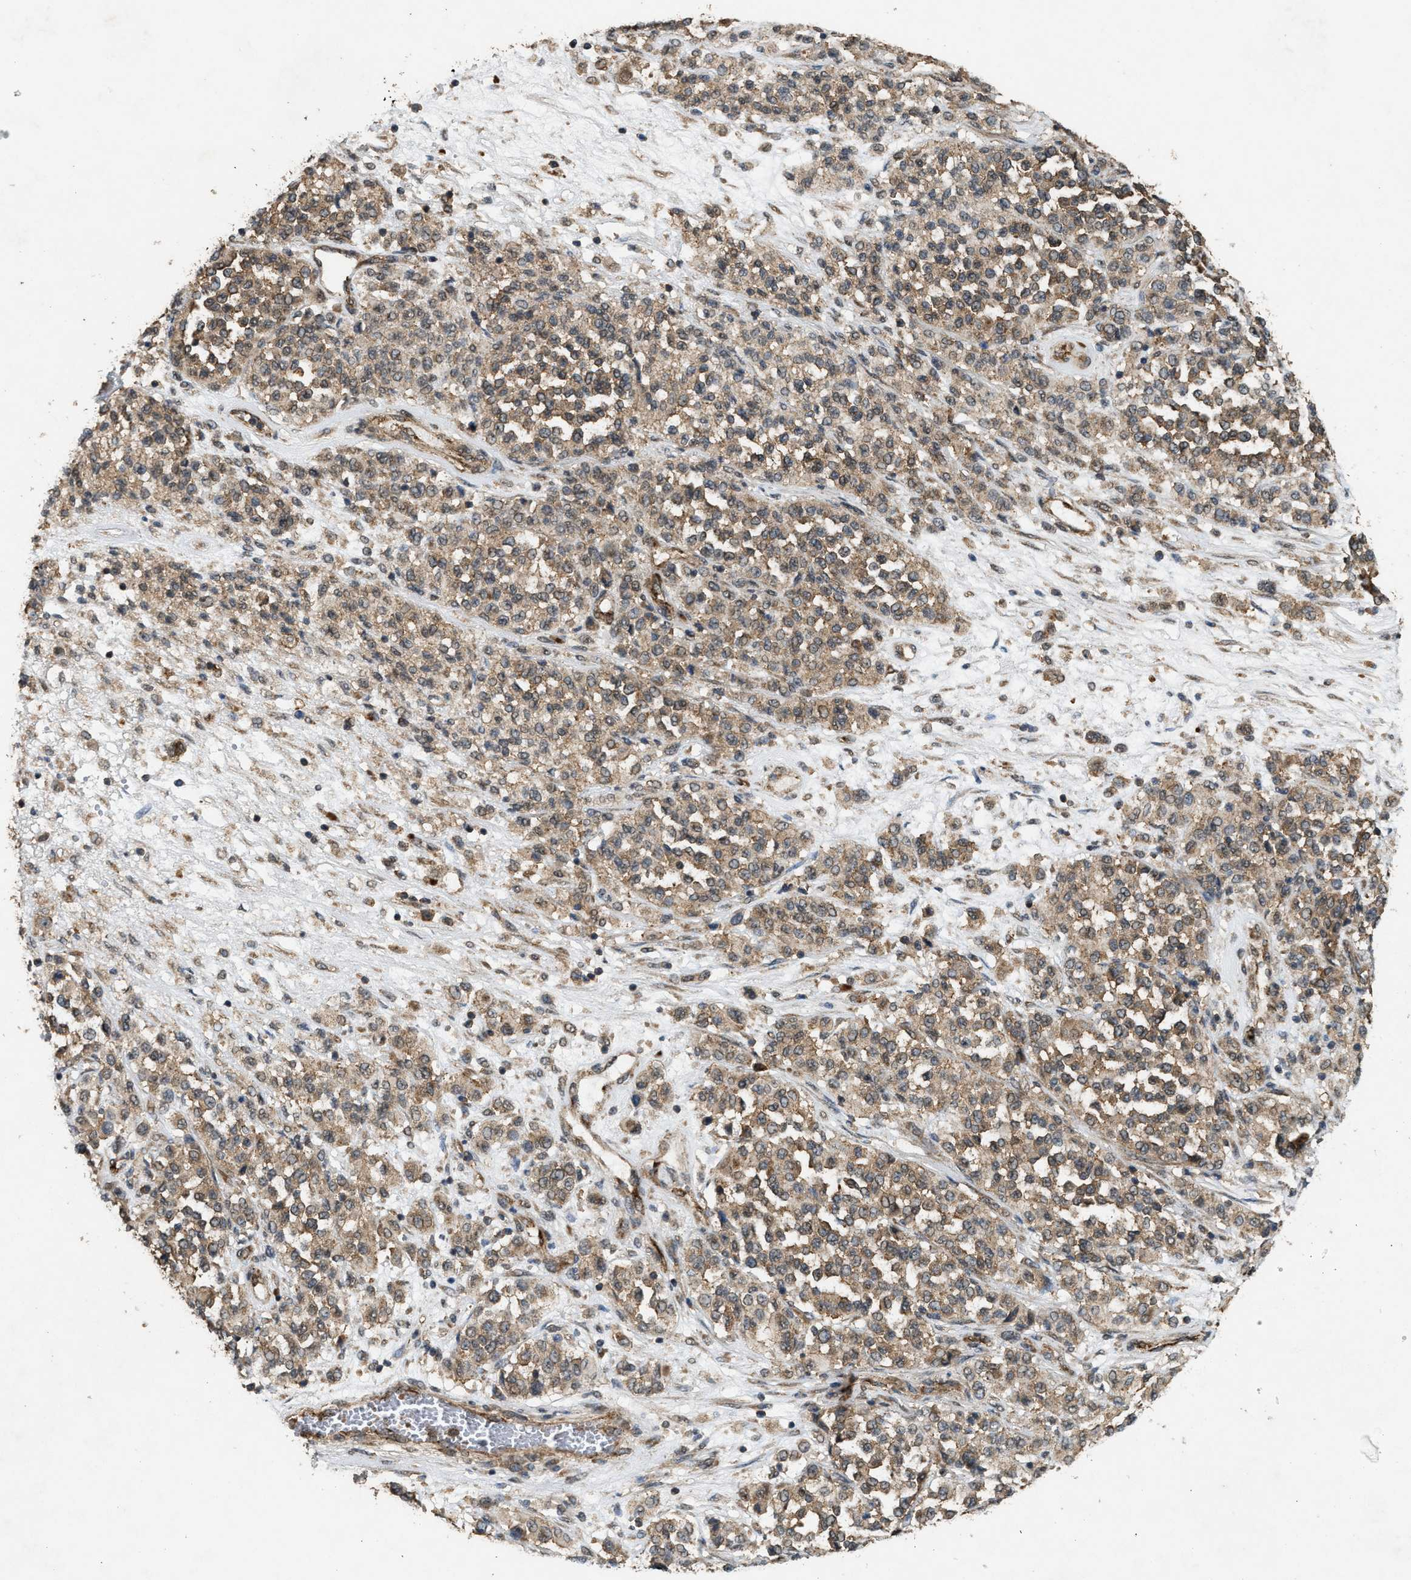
{"staining": {"intensity": "moderate", "quantity": ">75%", "location": "cytoplasmic/membranous"}, "tissue": "melanoma", "cell_type": "Tumor cells", "image_type": "cancer", "snomed": [{"axis": "morphology", "description": "Malignant melanoma, Metastatic site"}, {"axis": "topography", "description": "Pancreas"}], "caption": "Tumor cells demonstrate moderate cytoplasmic/membranous positivity in about >75% of cells in malignant melanoma (metastatic site).", "gene": "ARHGEF5", "patient": {"sex": "female", "age": 30}}